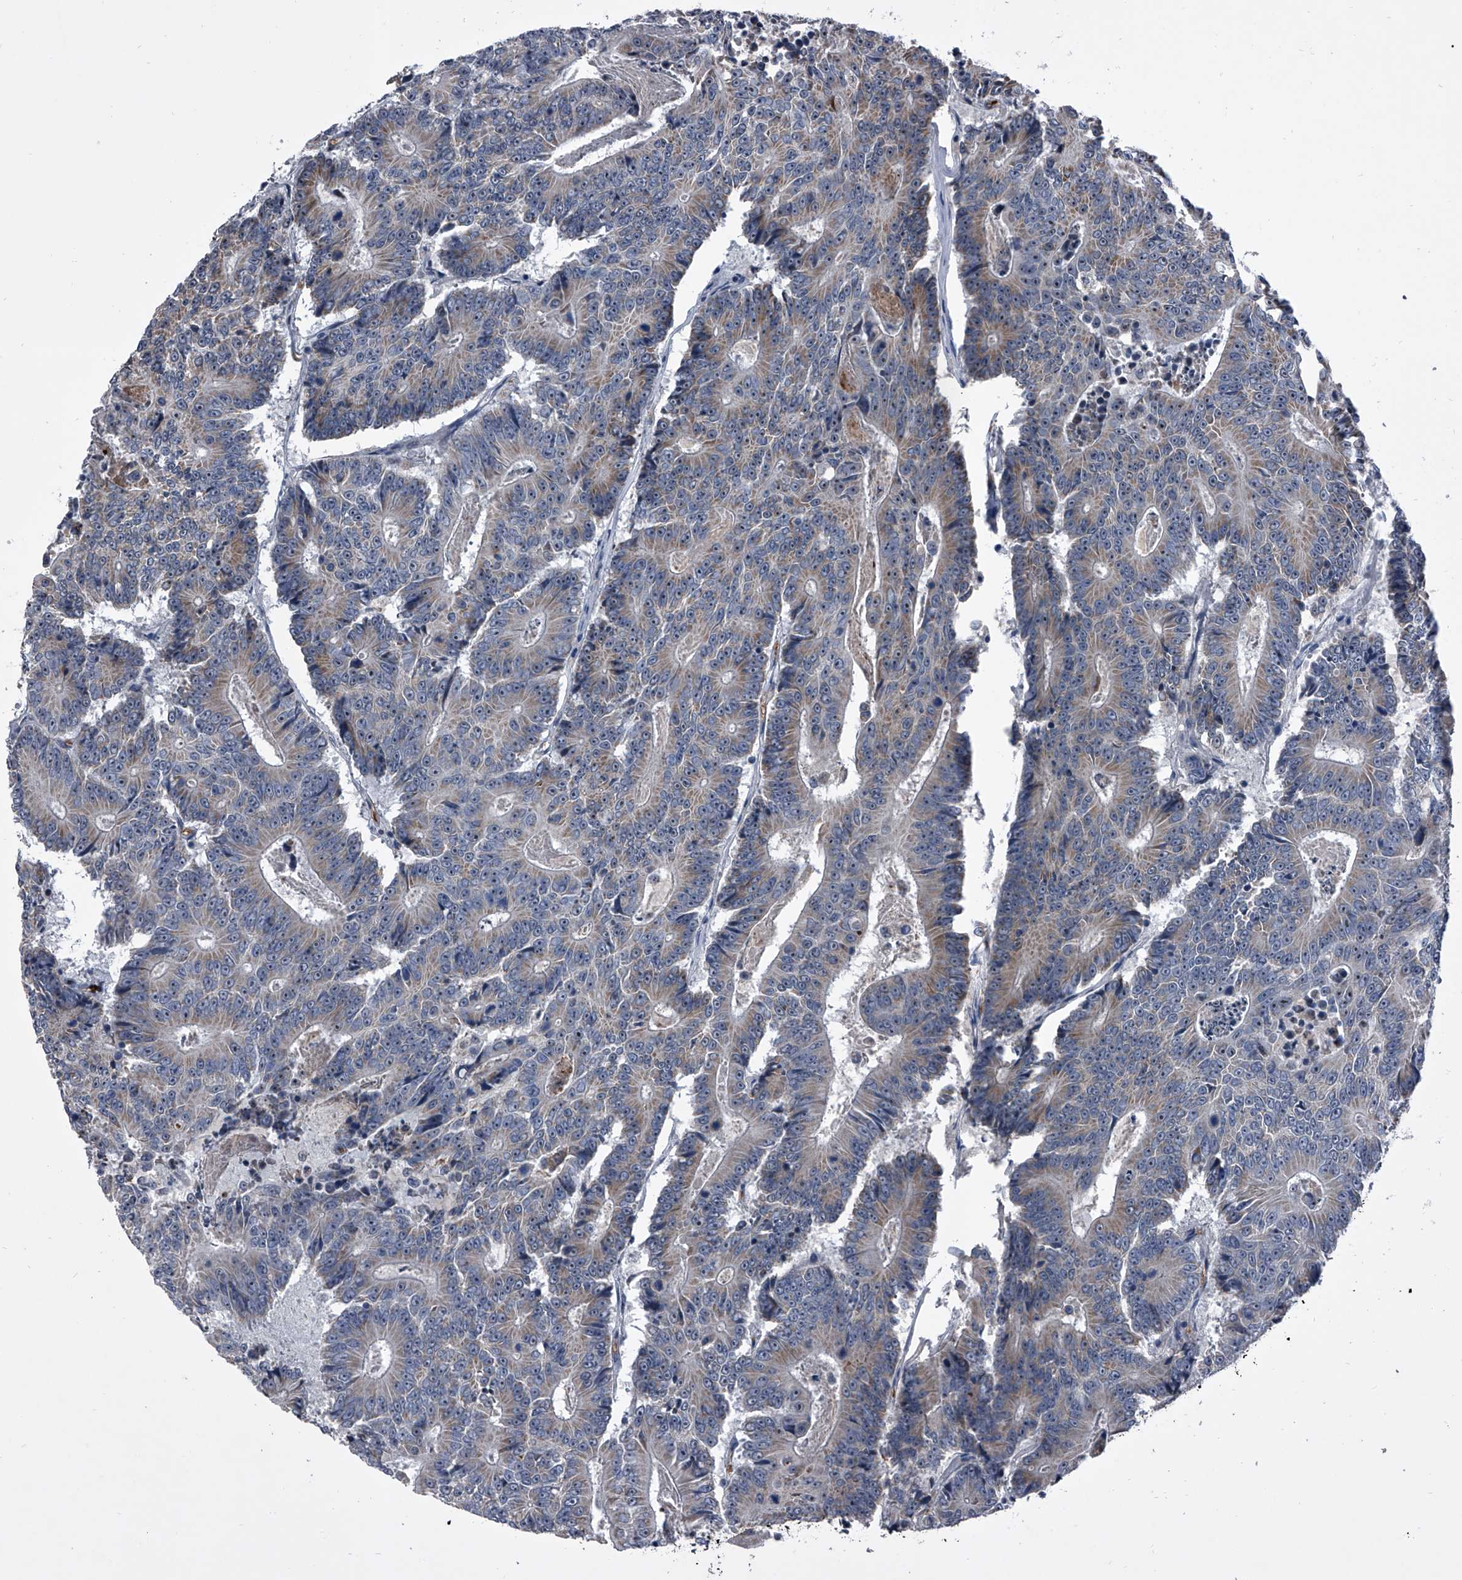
{"staining": {"intensity": "weak", "quantity": "25%-75%", "location": "cytoplasmic/membranous"}, "tissue": "colorectal cancer", "cell_type": "Tumor cells", "image_type": "cancer", "snomed": [{"axis": "morphology", "description": "Adenocarcinoma, NOS"}, {"axis": "topography", "description": "Colon"}], "caption": "Tumor cells demonstrate low levels of weak cytoplasmic/membranous staining in about 25%-75% of cells in colorectal cancer (adenocarcinoma).", "gene": "CEP85L", "patient": {"sex": "male", "age": 83}}